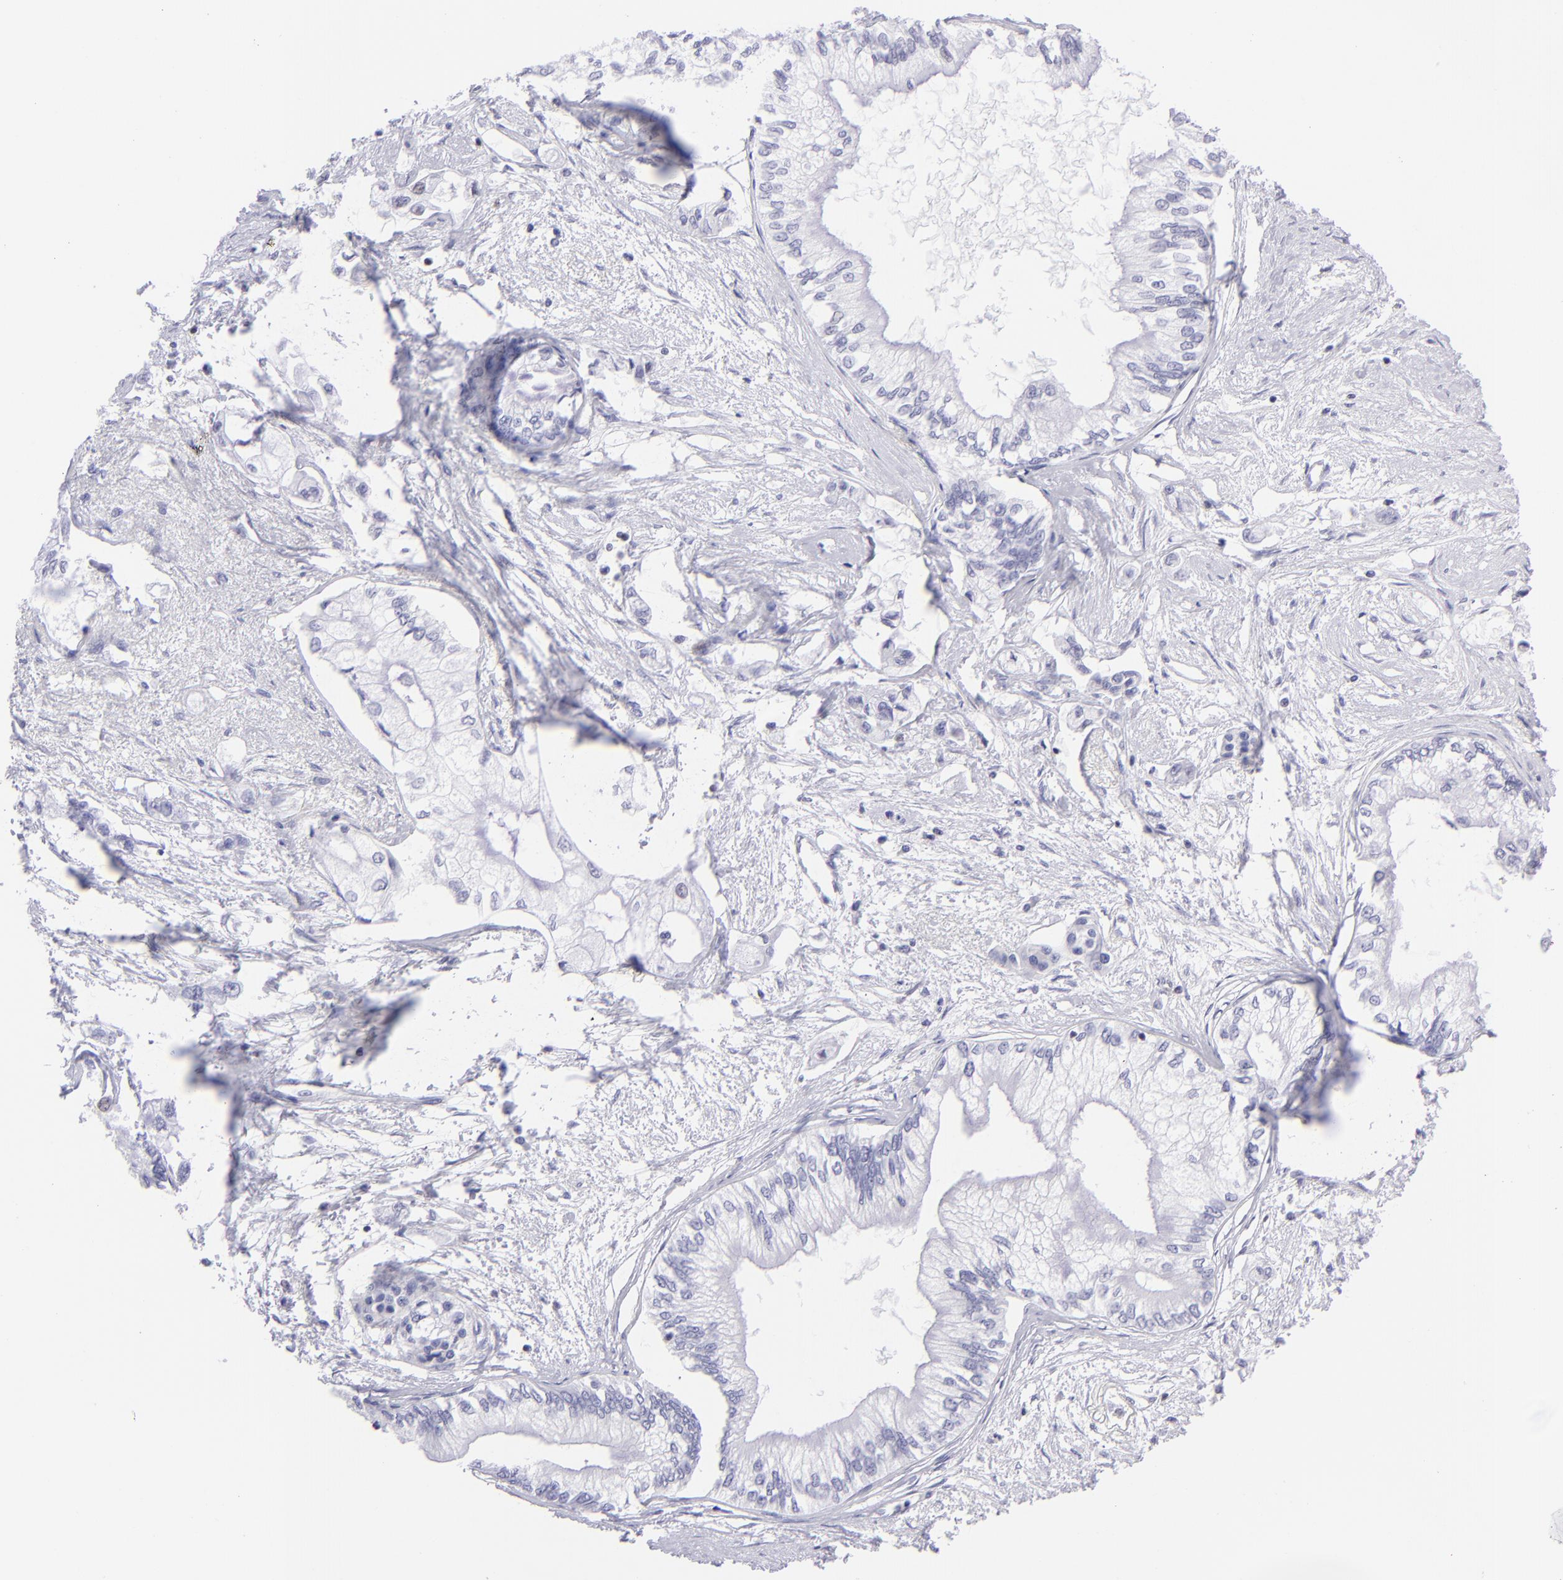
{"staining": {"intensity": "negative", "quantity": "none", "location": "none"}, "tissue": "pancreatic cancer", "cell_type": "Tumor cells", "image_type": "cancer", "snomed": [{"axis": "morphology", "description": "Adenocarcinoma, NOS"}, {"axis": "topography", "description": "Pancreas"}], "caption": "This is a photomicrograph of immunohistochemistry (IHC) staining of pancreatic adenocarcinoma, which shows no staining in tumor cells.", "gene": "ETS1", "patient": {"sex": "male", "age": 79}}